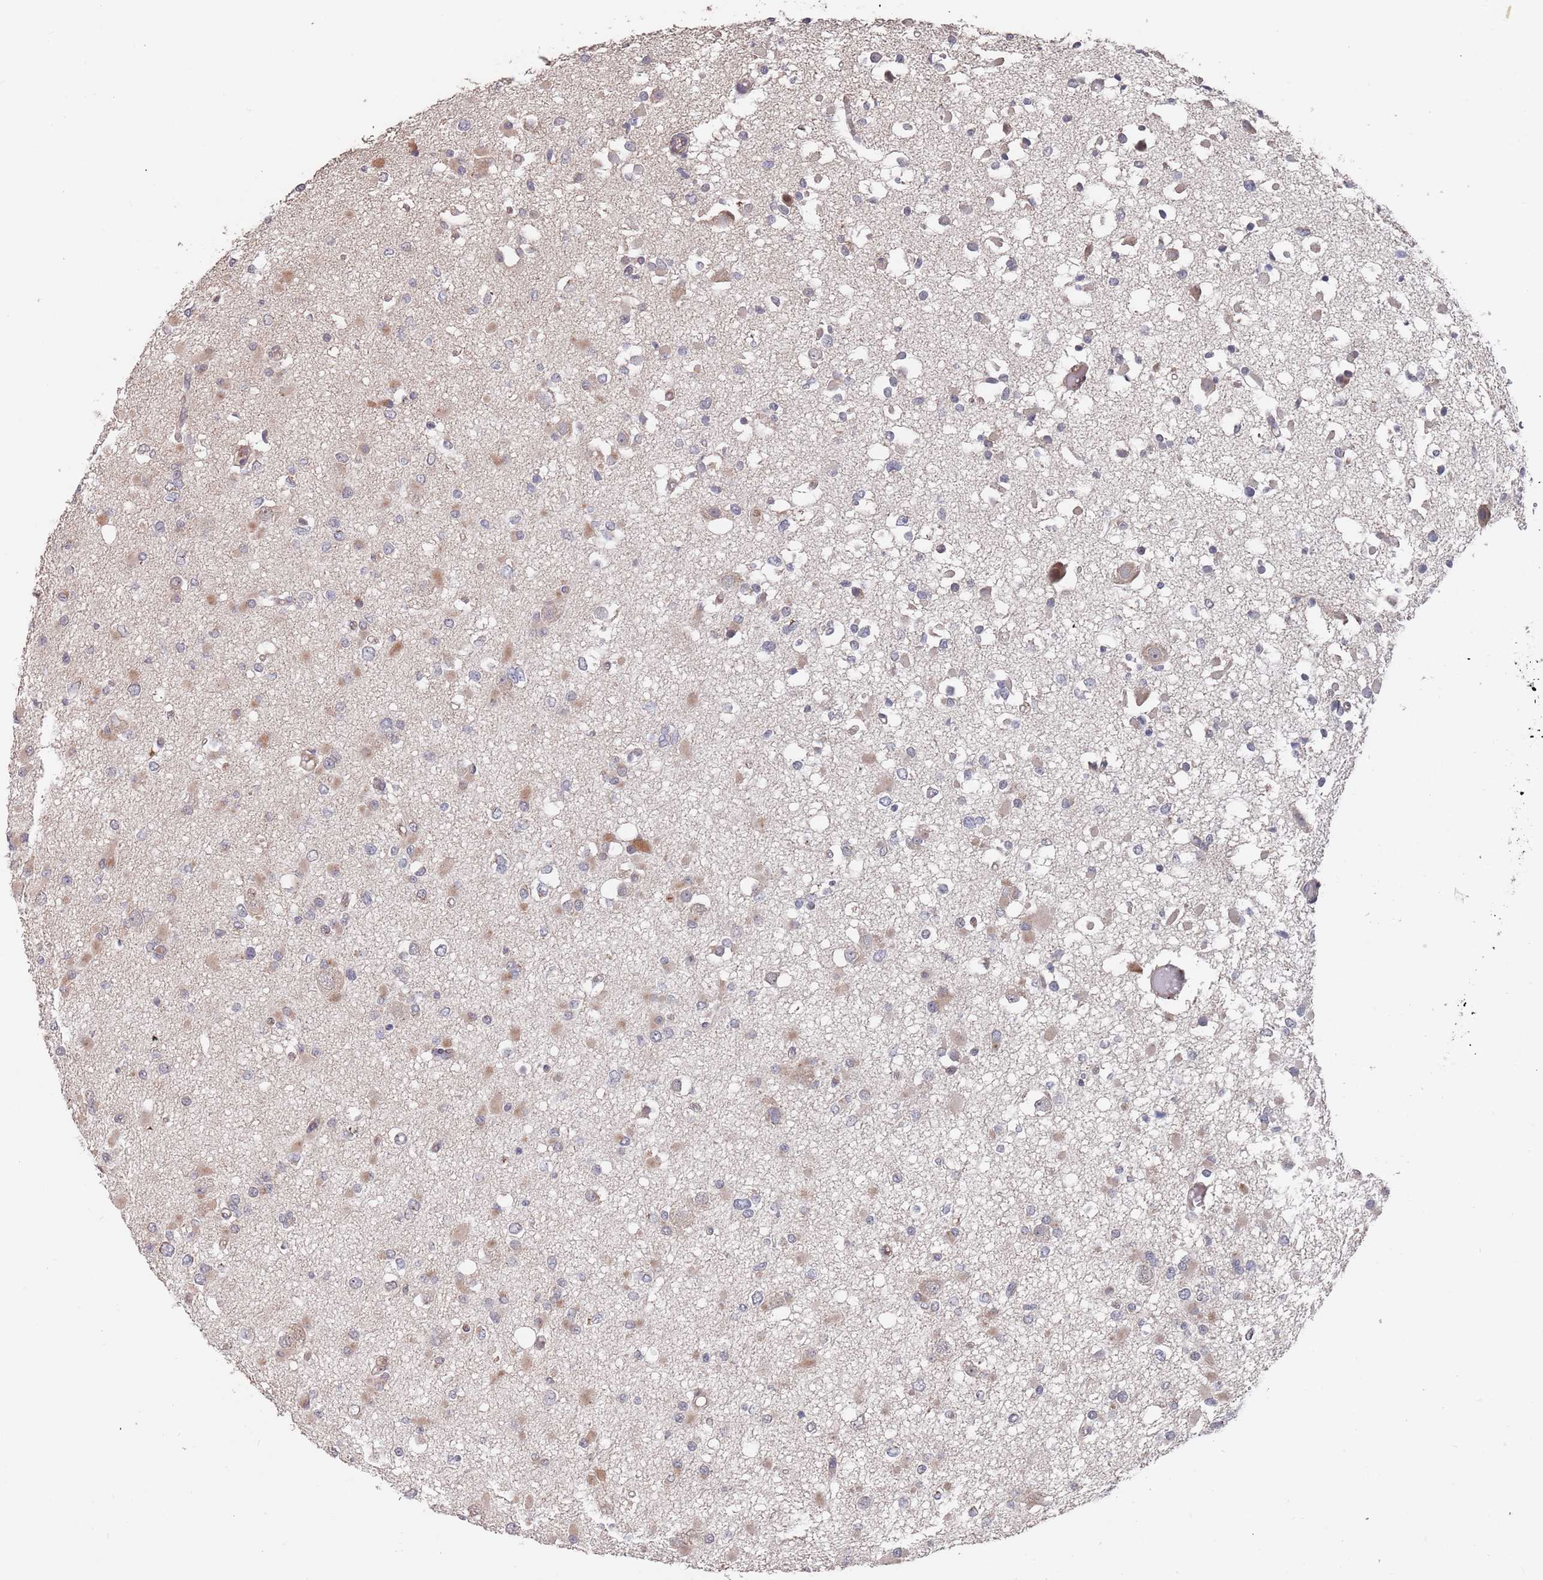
{"staining": {"intensity": "weak", "quantity": ">75%", "location": "cytoplasmic/membranous"}, "tissue": "glioma", "cell_type": "Tumor cells", "image_type": "cancer", "snomed": [{"axis": "morphology", "description": "Glioma, malignant, Low grade"}, {"axis": "topography", "description": "Brain"}], "caption": "This image displays immunohistochemistry (IHC) staining of human glioma, with low weak cytoplasmic/membranous expression in approximately >75% of tumor cells.", "gene": "UNC45A", "patient": {"sex": "female", "age": 22}}